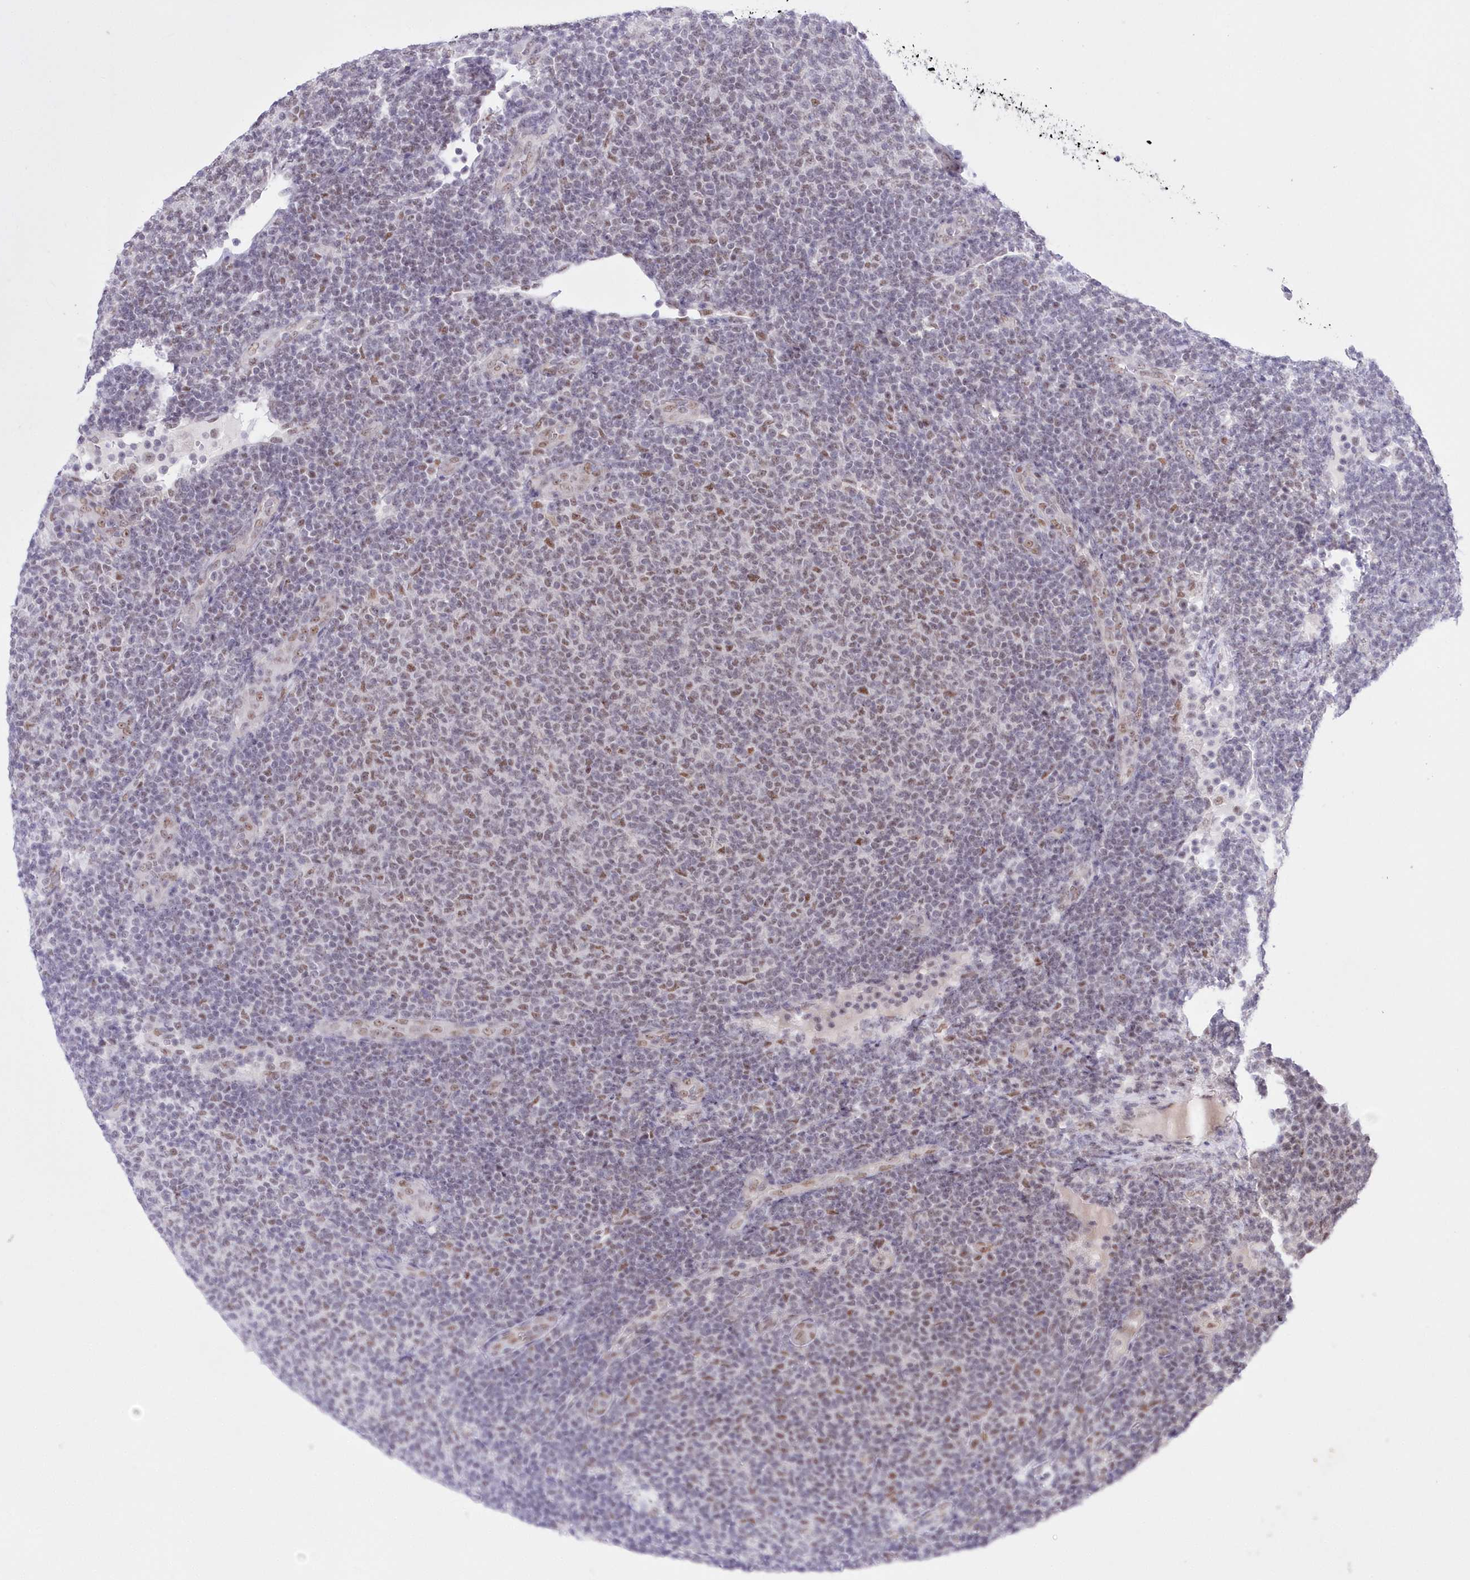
{"staining": {"intensity": "weak", "quantity": "25%-75%", "location": "nuclear"}, "tissue": "lymphoma", "cell_type": "Tumor cells", "image_type": "cancer", "snomed": [{"axis": "morphology", "description": "Malignant lymphoma, non-Hodgkin's type, Low grade"}, {"axis": "topography", "description": "Lymph node"}], "caption": "Lymphoma stained with a brown dye demonstrates weak nuclear positive positivity in about 25%-75% of tumor cells.", "gene": "NSUN2", "patient": {"sex": "male", "age": 66}}